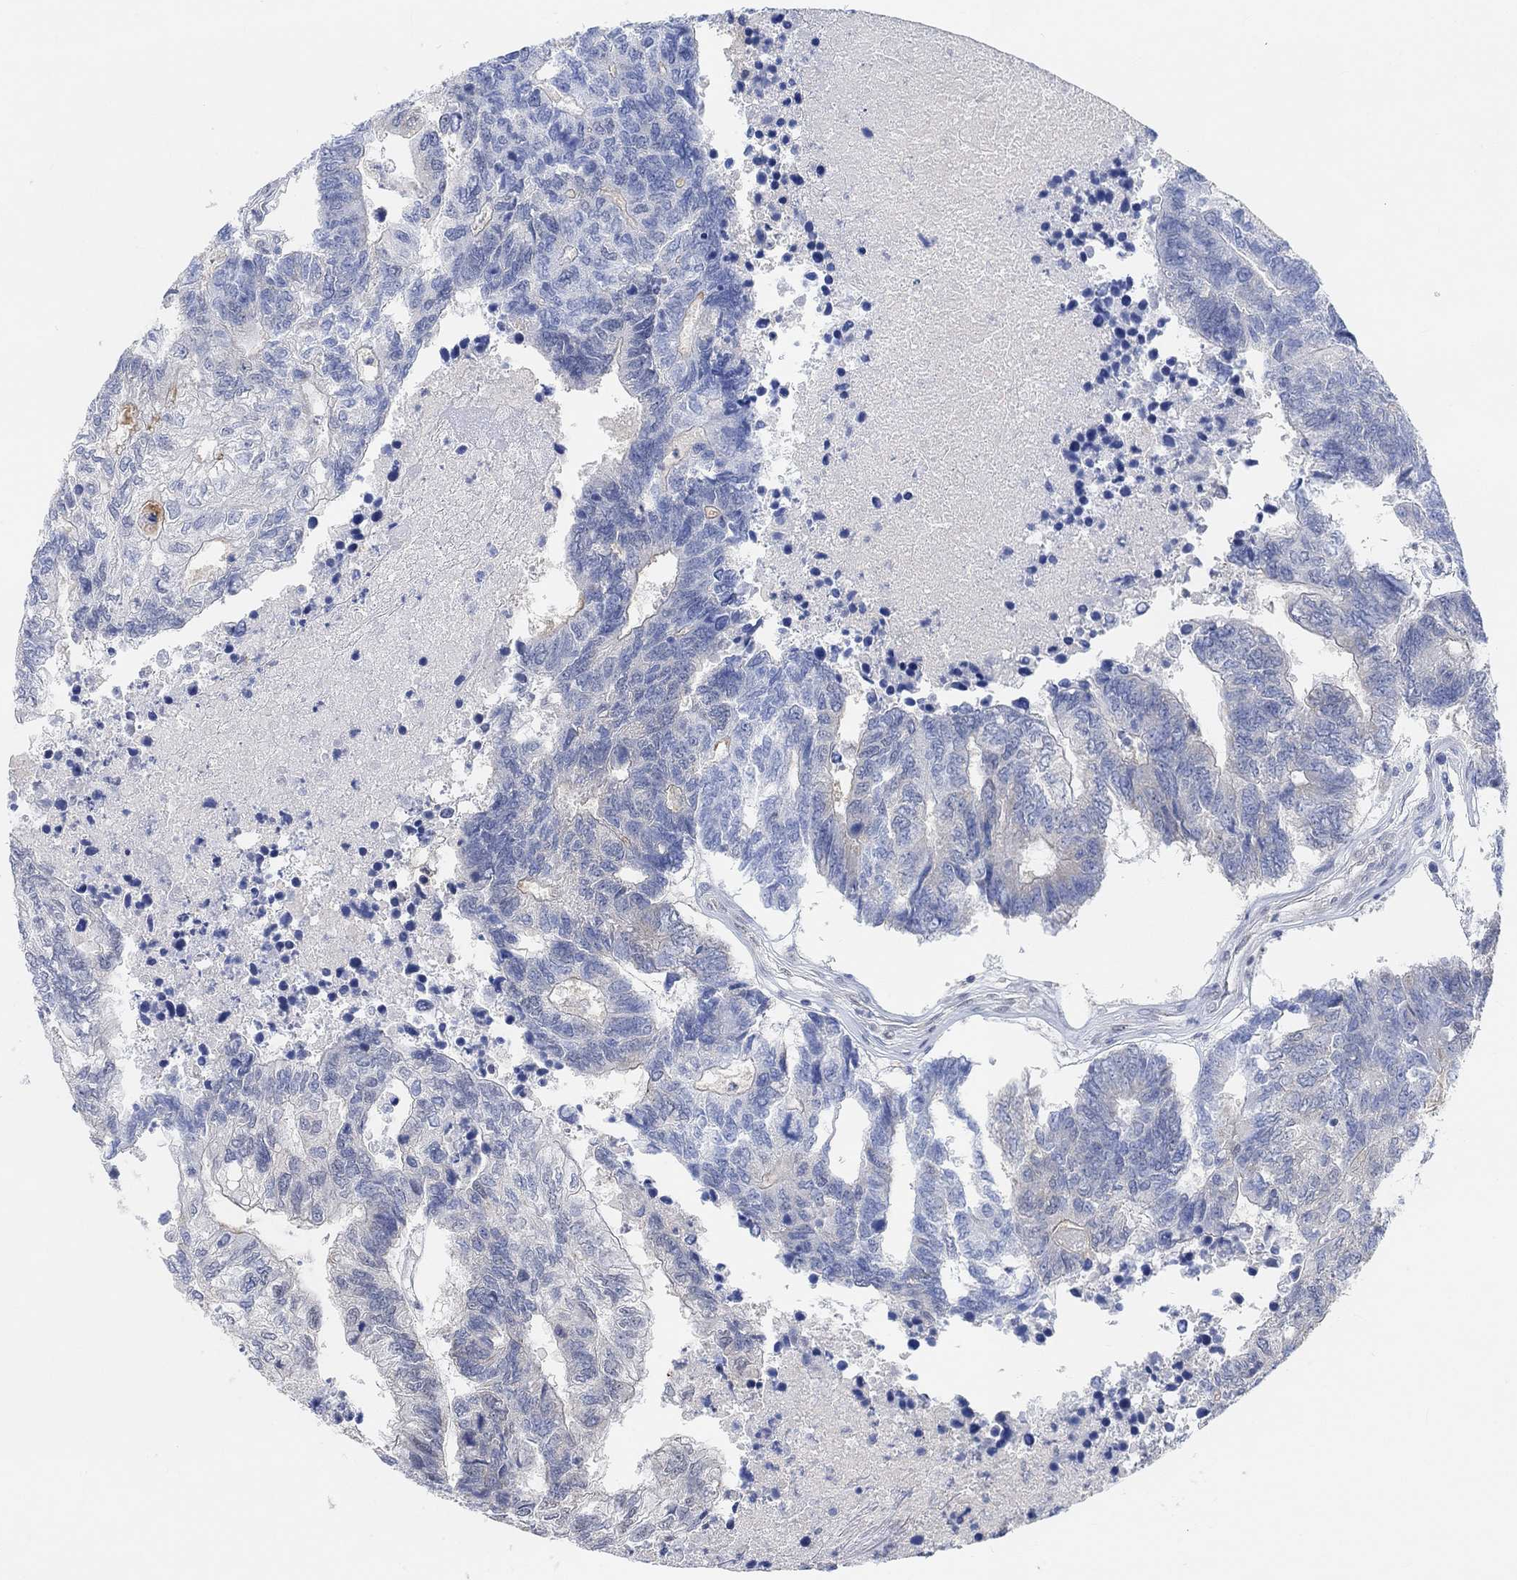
{"staining": {"intensity": "strong", "quantity": "<25%", "location": "cytoplasmic/membranous"}, "tissue": "colorectal cancer", "cell_type": "Tumor cells", "image_type": "cancer", "snomed": [{"axis": "morphology", "description": "Adenocarcinoma, NOS"}, {"axis": "topography", "description": "Colon"}], "caption": "Immunohistochemistry (DAB) staining of human colorectal cancer demonstrates strong cytoplasmic/membranous protein positivity in about <25% of tumor cells.", "gene": "MUC1", "patient": {"sex": "female", "age": 48}}